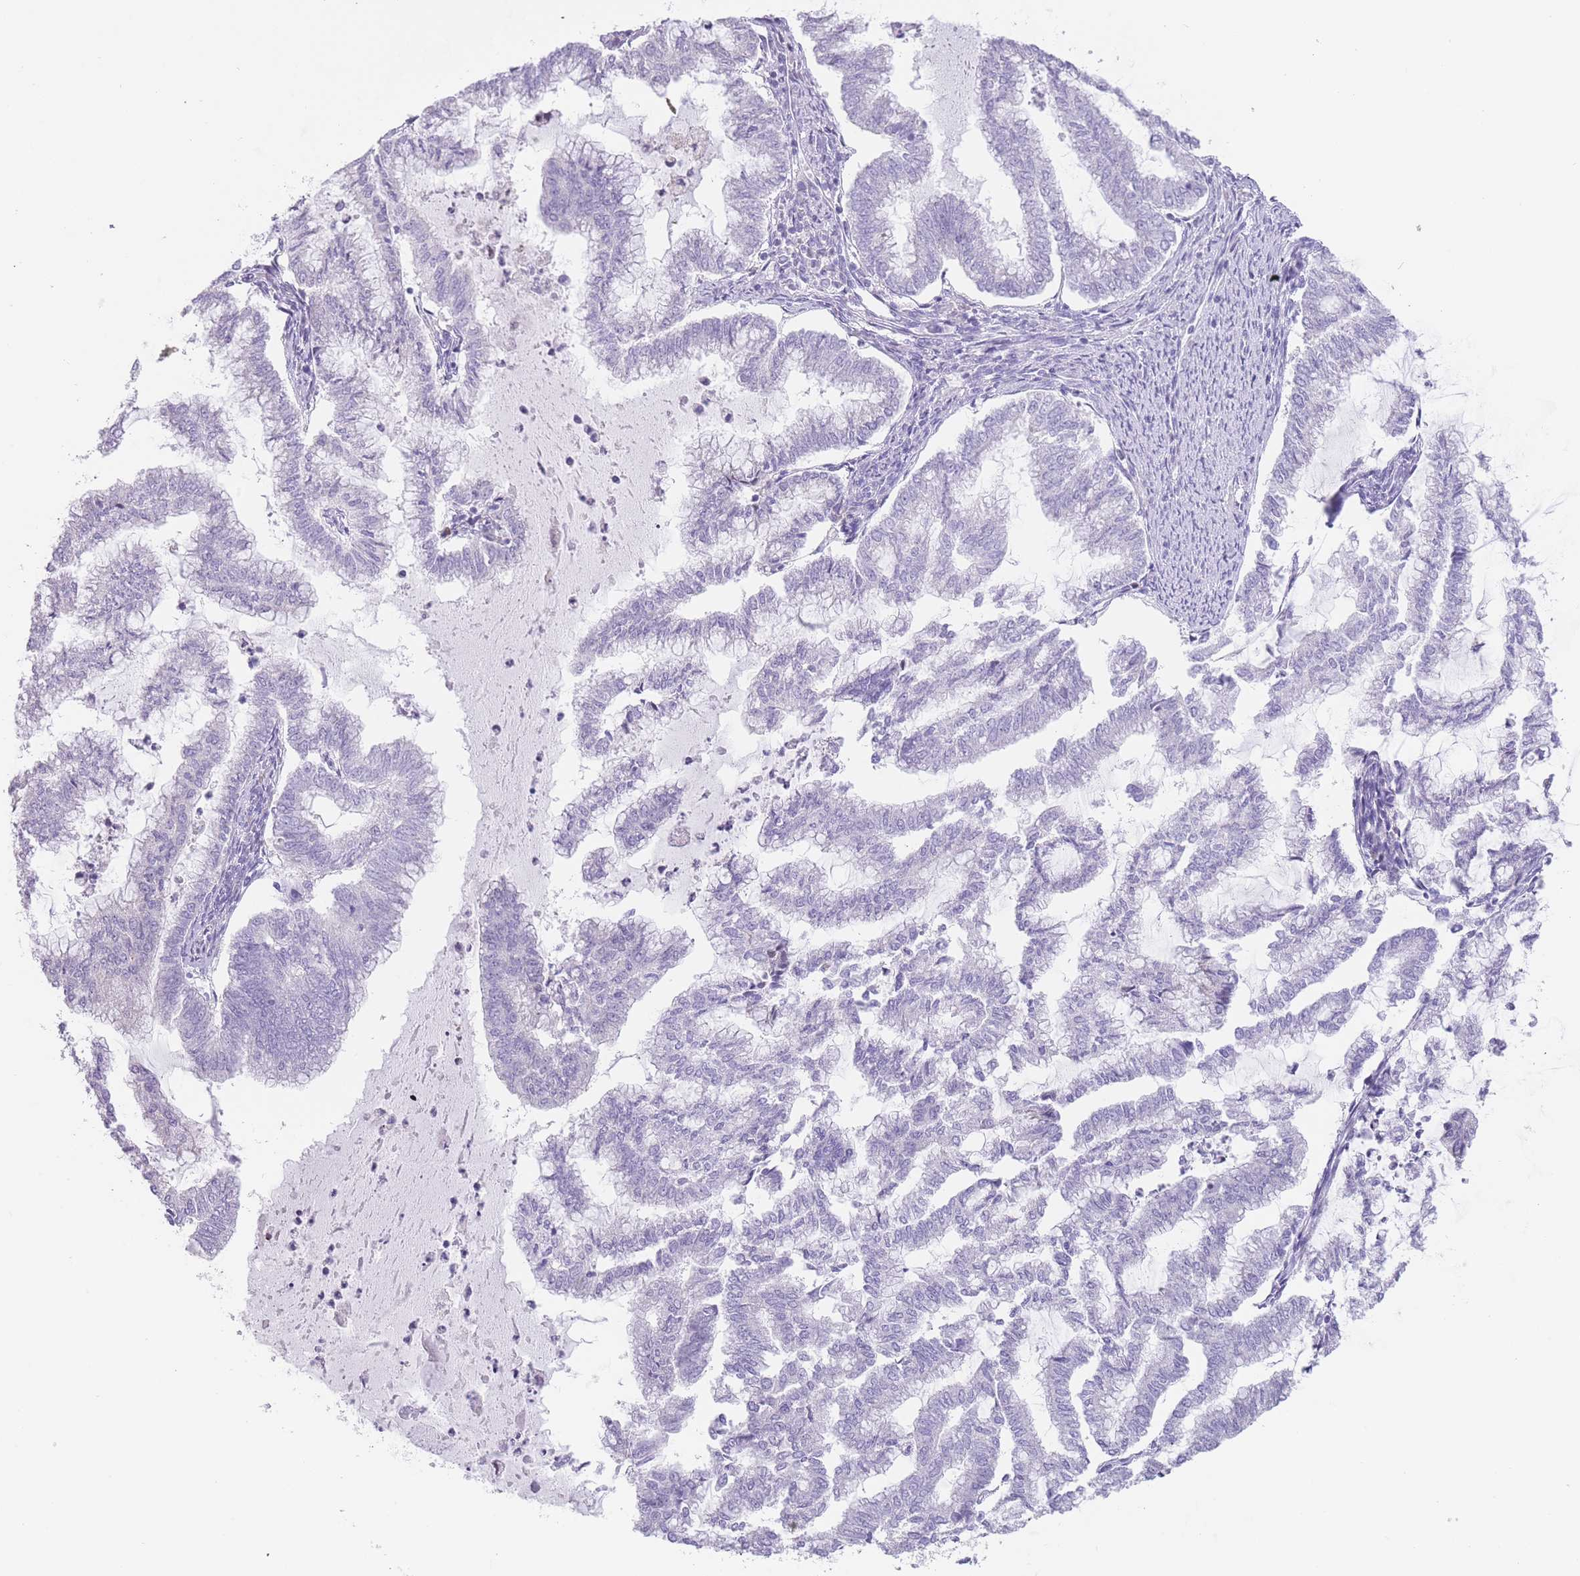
{"staining": {"intensity": "negative", "quantity": "none", "location": "none"}, "tissue": "endometrial cancer", "cell_type": "Tumor cells", "image_type": "cancer", "snomed": [{"axis": "morphology", "description": "Adenocarcinoma, NOS"}, {"axis": "topography", "description": "Endometrium"}], "caption": "A micrograph of human endometrial adenocarcinoma is negative for staining in tumor cells.", "gene": "IMPG1", "patient": {"sex": "female", "age": 79}}